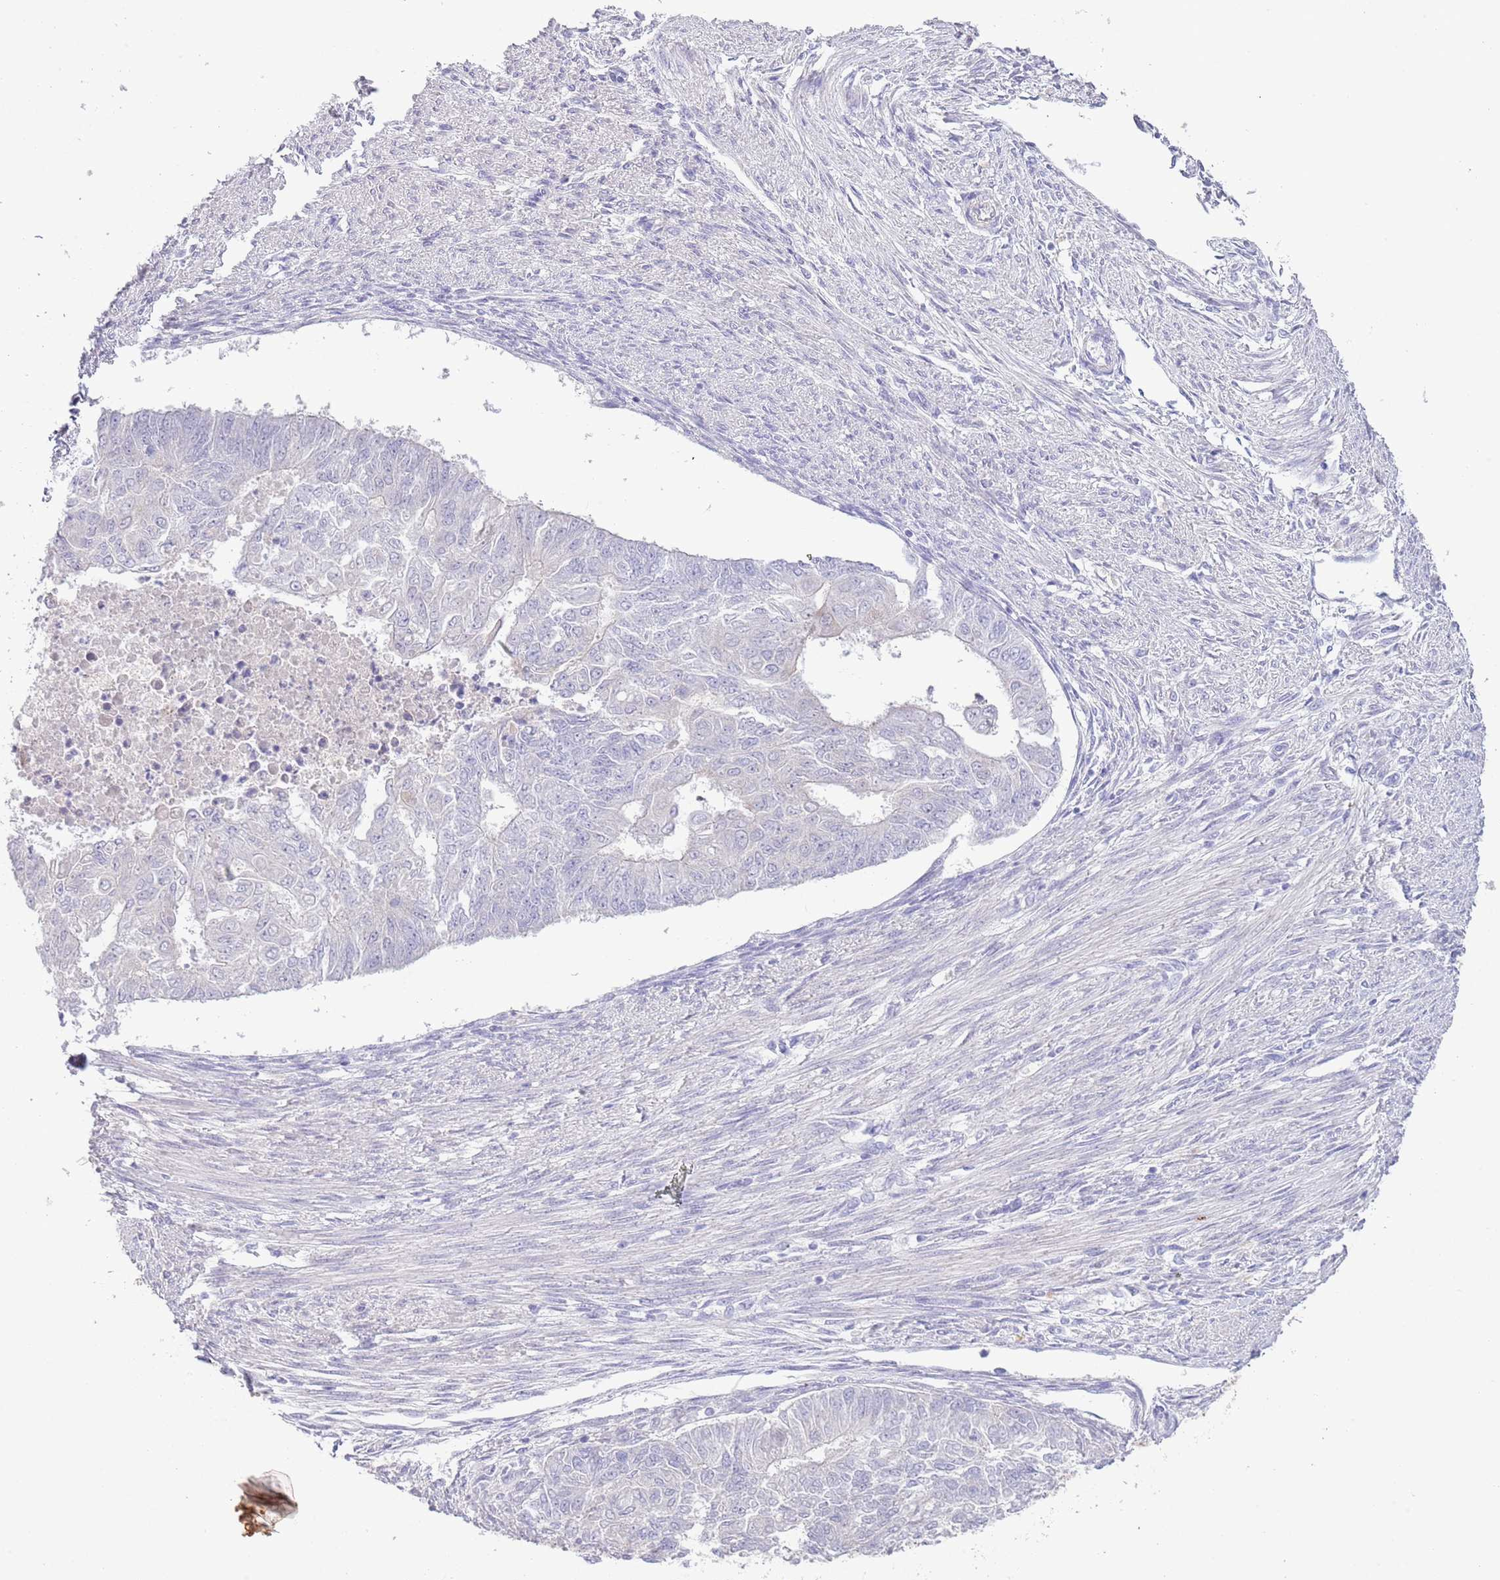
{"staining": {"intensity": "negative", "quantity": "none", "location": "none"}, "tissue": "endometrial cancer", "cell_type": "Tumor cells", "image_type": "cancer", "snomed": [{"axis": "morphology", "description": "Adenocarcinoma, NOS"}, {"axis": "topography", "description": "Endometrium"}], "caption": "Micrograph shows no significant protein positivity in tumor cells of adenocarcinoma (endometrial). (Stains: DAB IHC with hematoxylin counter stain, Microscopy: brightfield microscopy at high magnification).", "gene": "ABHD17A", "patient": {"sex": "female", "age": 32}}